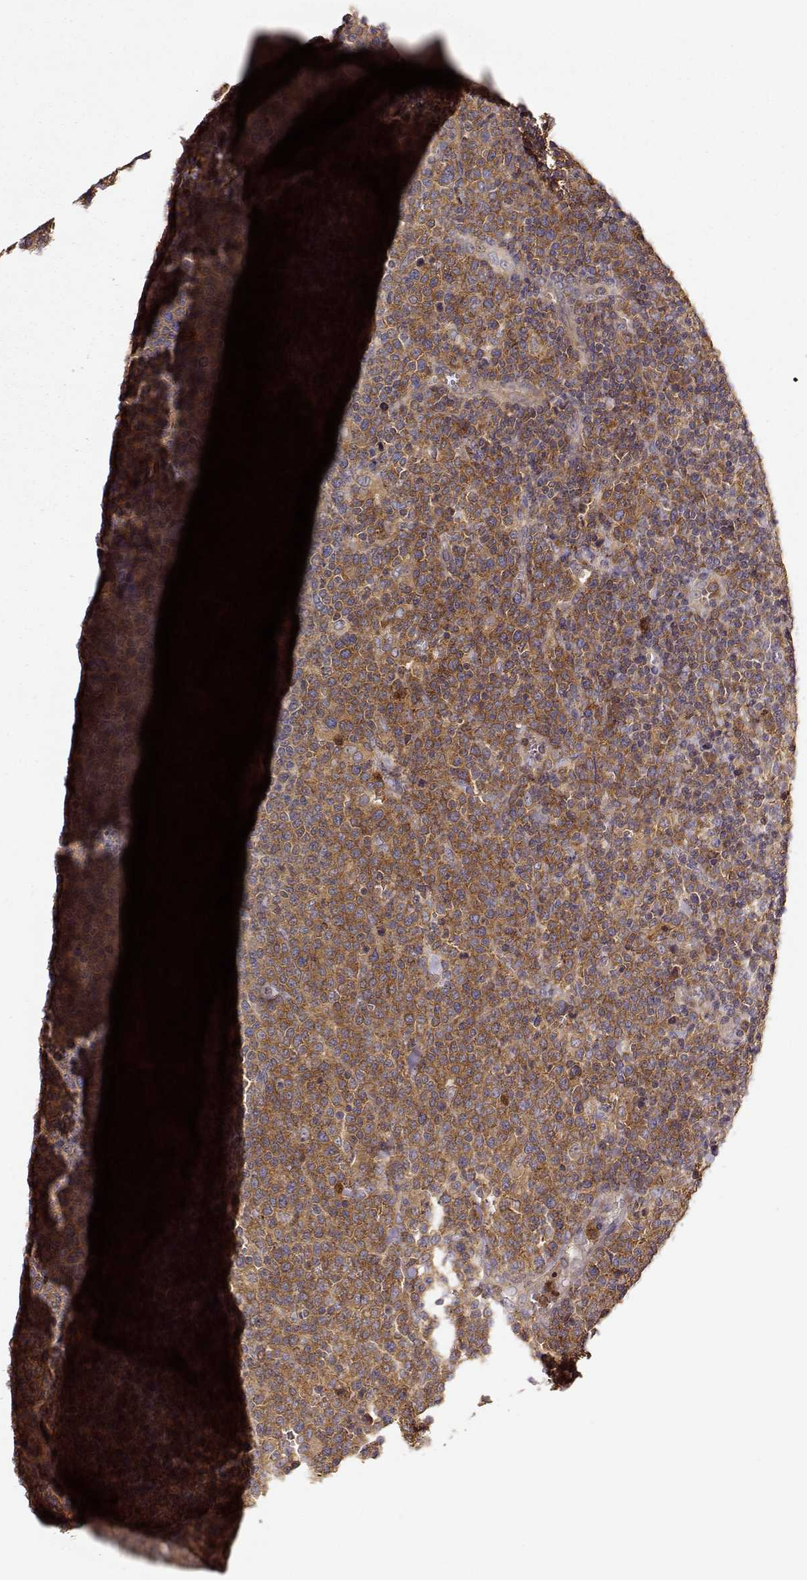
{"staining": {"intensity": "strong", "quantity": ">75%", "location": "cytoplasmic/membranous"}, "tissue": "lymphoma", "cell_type": "Tumor cells", "image_type": "cancer", "snomed": [{"axis": "morphology", "description": "Malignant lymphoma, non-Hodgkin's type, High grade"}, {"axis": "topography", "description": "Lymph node"}], "caption": "Immunohistochemical staining of high-grade malignant lymphoma, non-Hodgkin's type exhibits high levels of strong cytoplasmic/membranous protein expression in approximately >75% of tumor cells. The staining was performed using DAB (3,3'-diaminobenzidine), with brown indicating positive protein expression. Nuclei are stained blue with hematoxylin.", "gene": "ARHGEF2", "patient": {"sex": "male", "age": 61}}